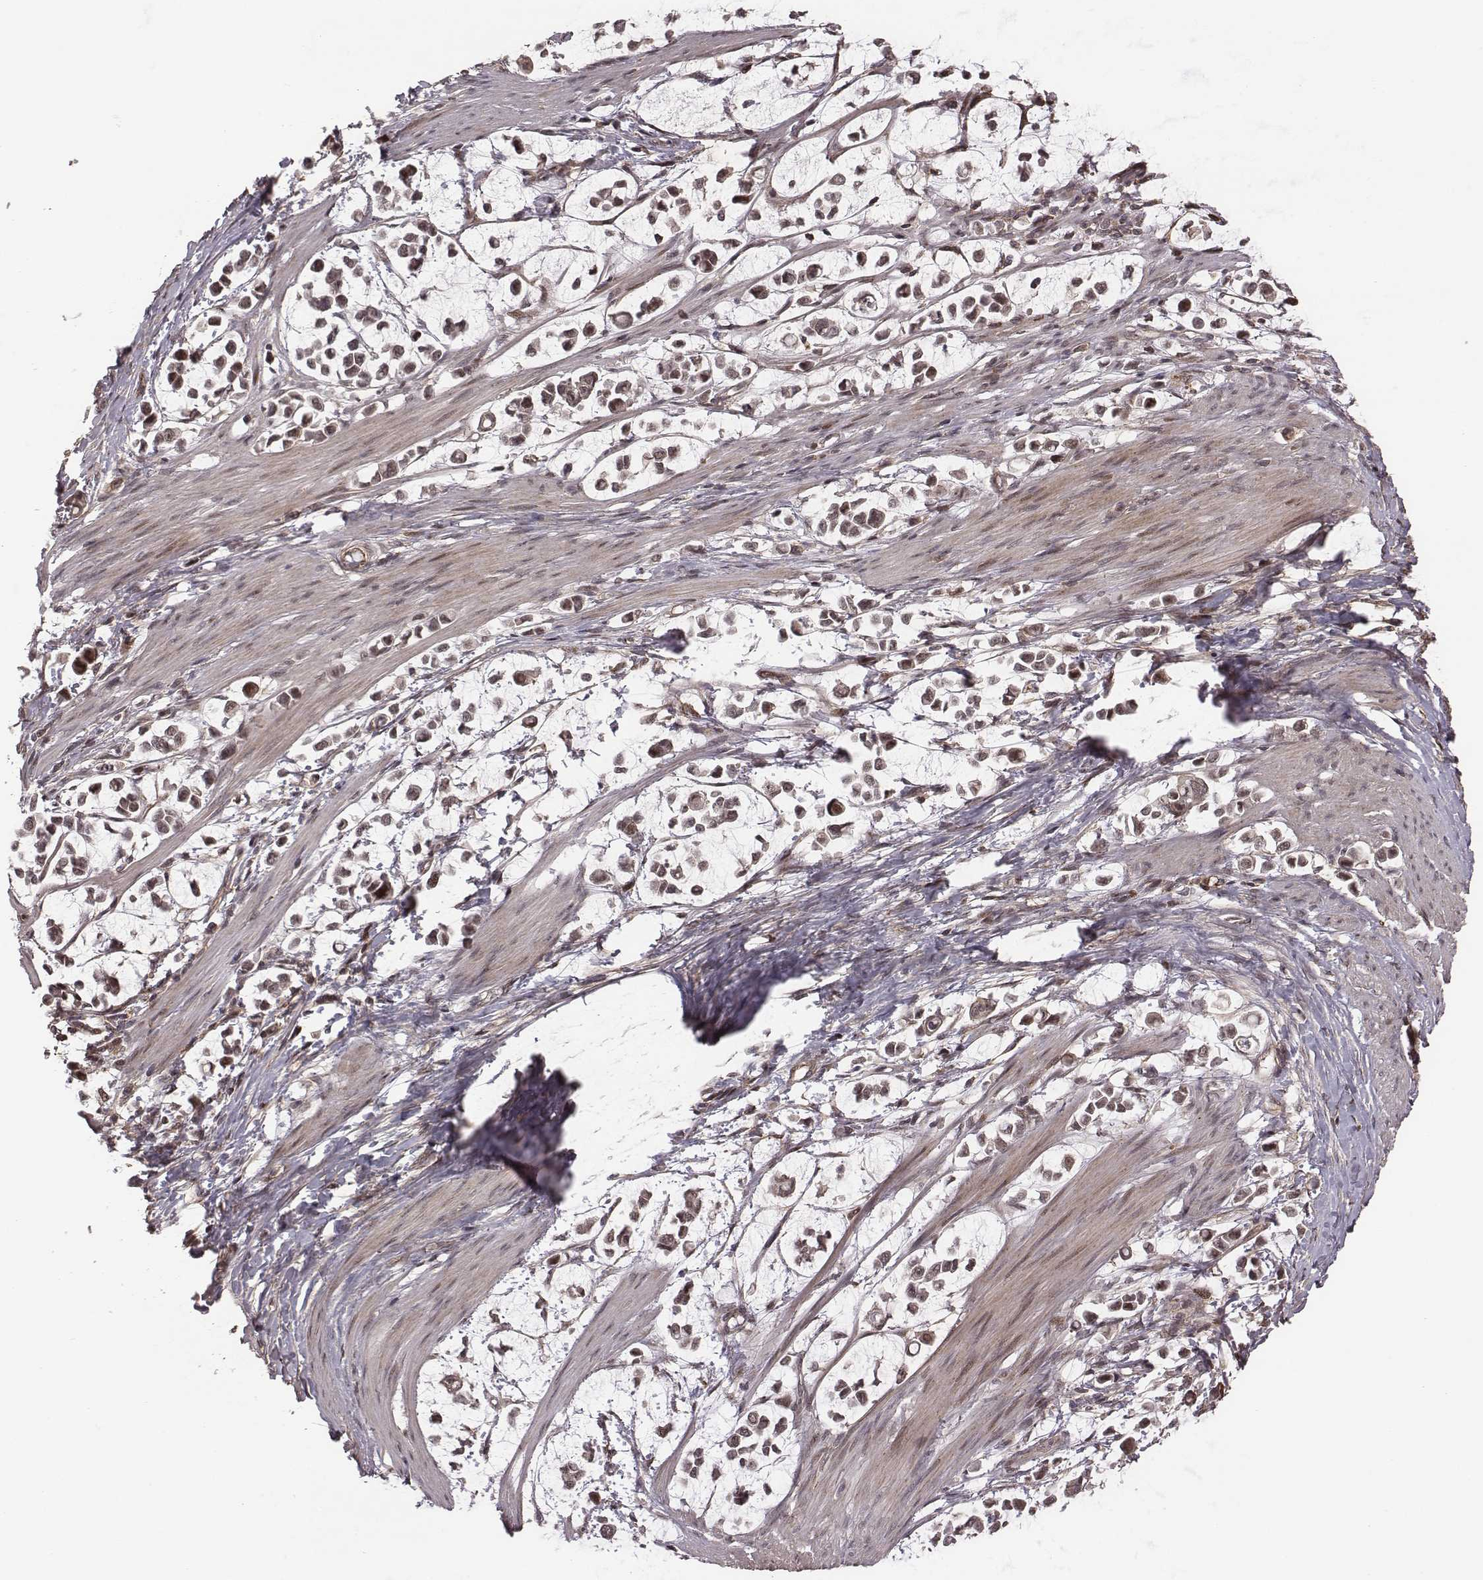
{"staining": {"intensity": "weak", "quantity": "25%-75%", "location": "nuclear"}, "tissue": "stomach cancer", "cell_type": "Tumor cells", "image_type": "cancer", "snomed": [{"axis": "morphology", "description": "Adenocarcinoma, NOS"}, {"axis": "topography", "description": "Stomach"}], "caption": "This is an image of IHC staining of adenocarcinoma (stomach), which shows weak staining in the nuclear of tumor cells.", "gene": "RPL3", "patient": {"sex": "male", "age": 82}}